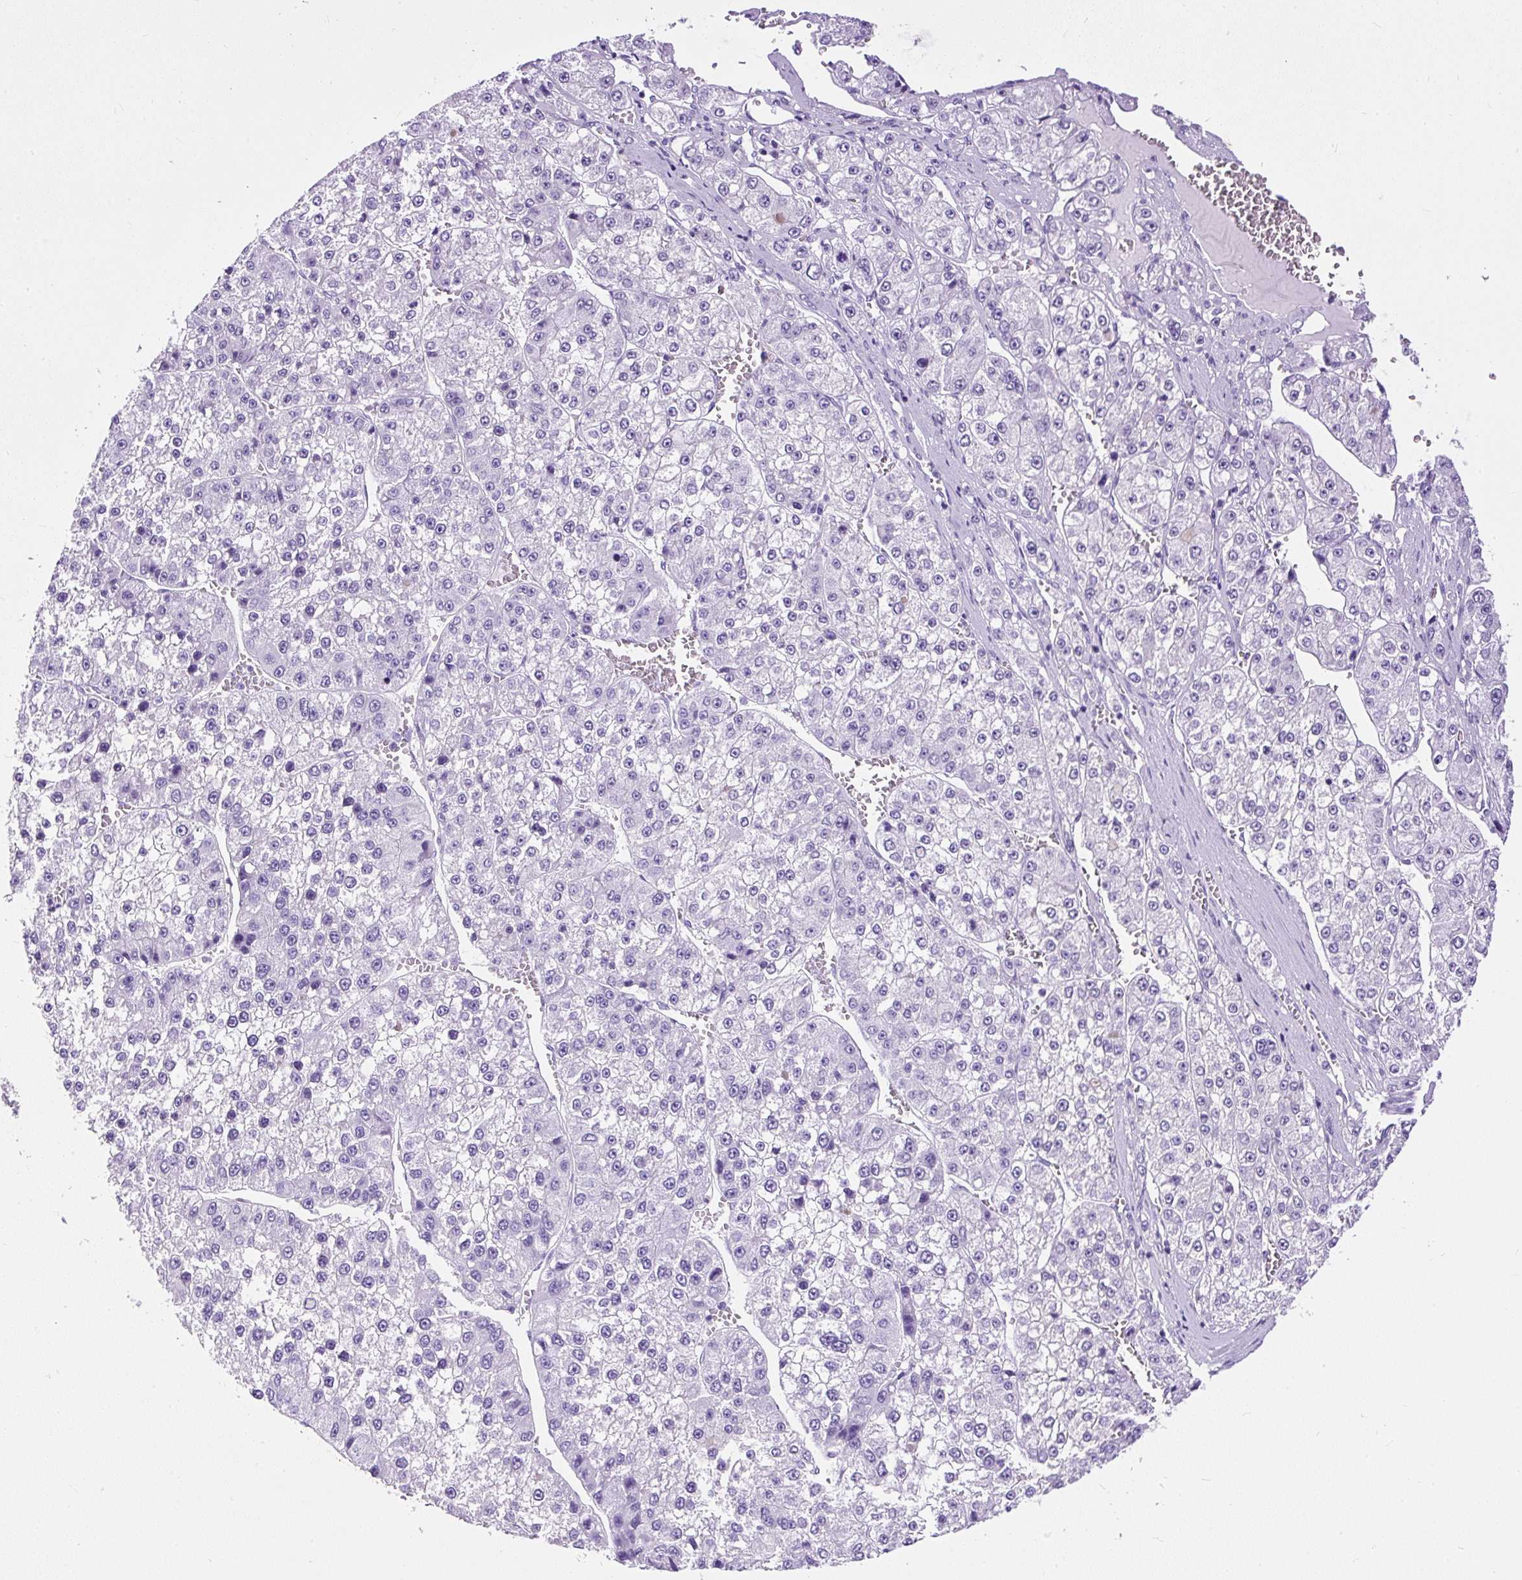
{"staining": {"intensity": "negative", "quantity": "none", "location": "none"}, "tissue": "liver cancer", "cell_type": "Tumor cells", "image_type": "cancer", "snomed": [{"axis": "morphology", "description": "Carcinoma, Hepatocellular, NOS"}, {"axis": "topography", "description": "Liver"}], "caption": "This is an immunohistochemistry histopathology image of human hepatocellular carcinoma (liver). There is no expression in tumor cells.", "gene": "NTS", "patient": {"sex": "female", "age": 73}}